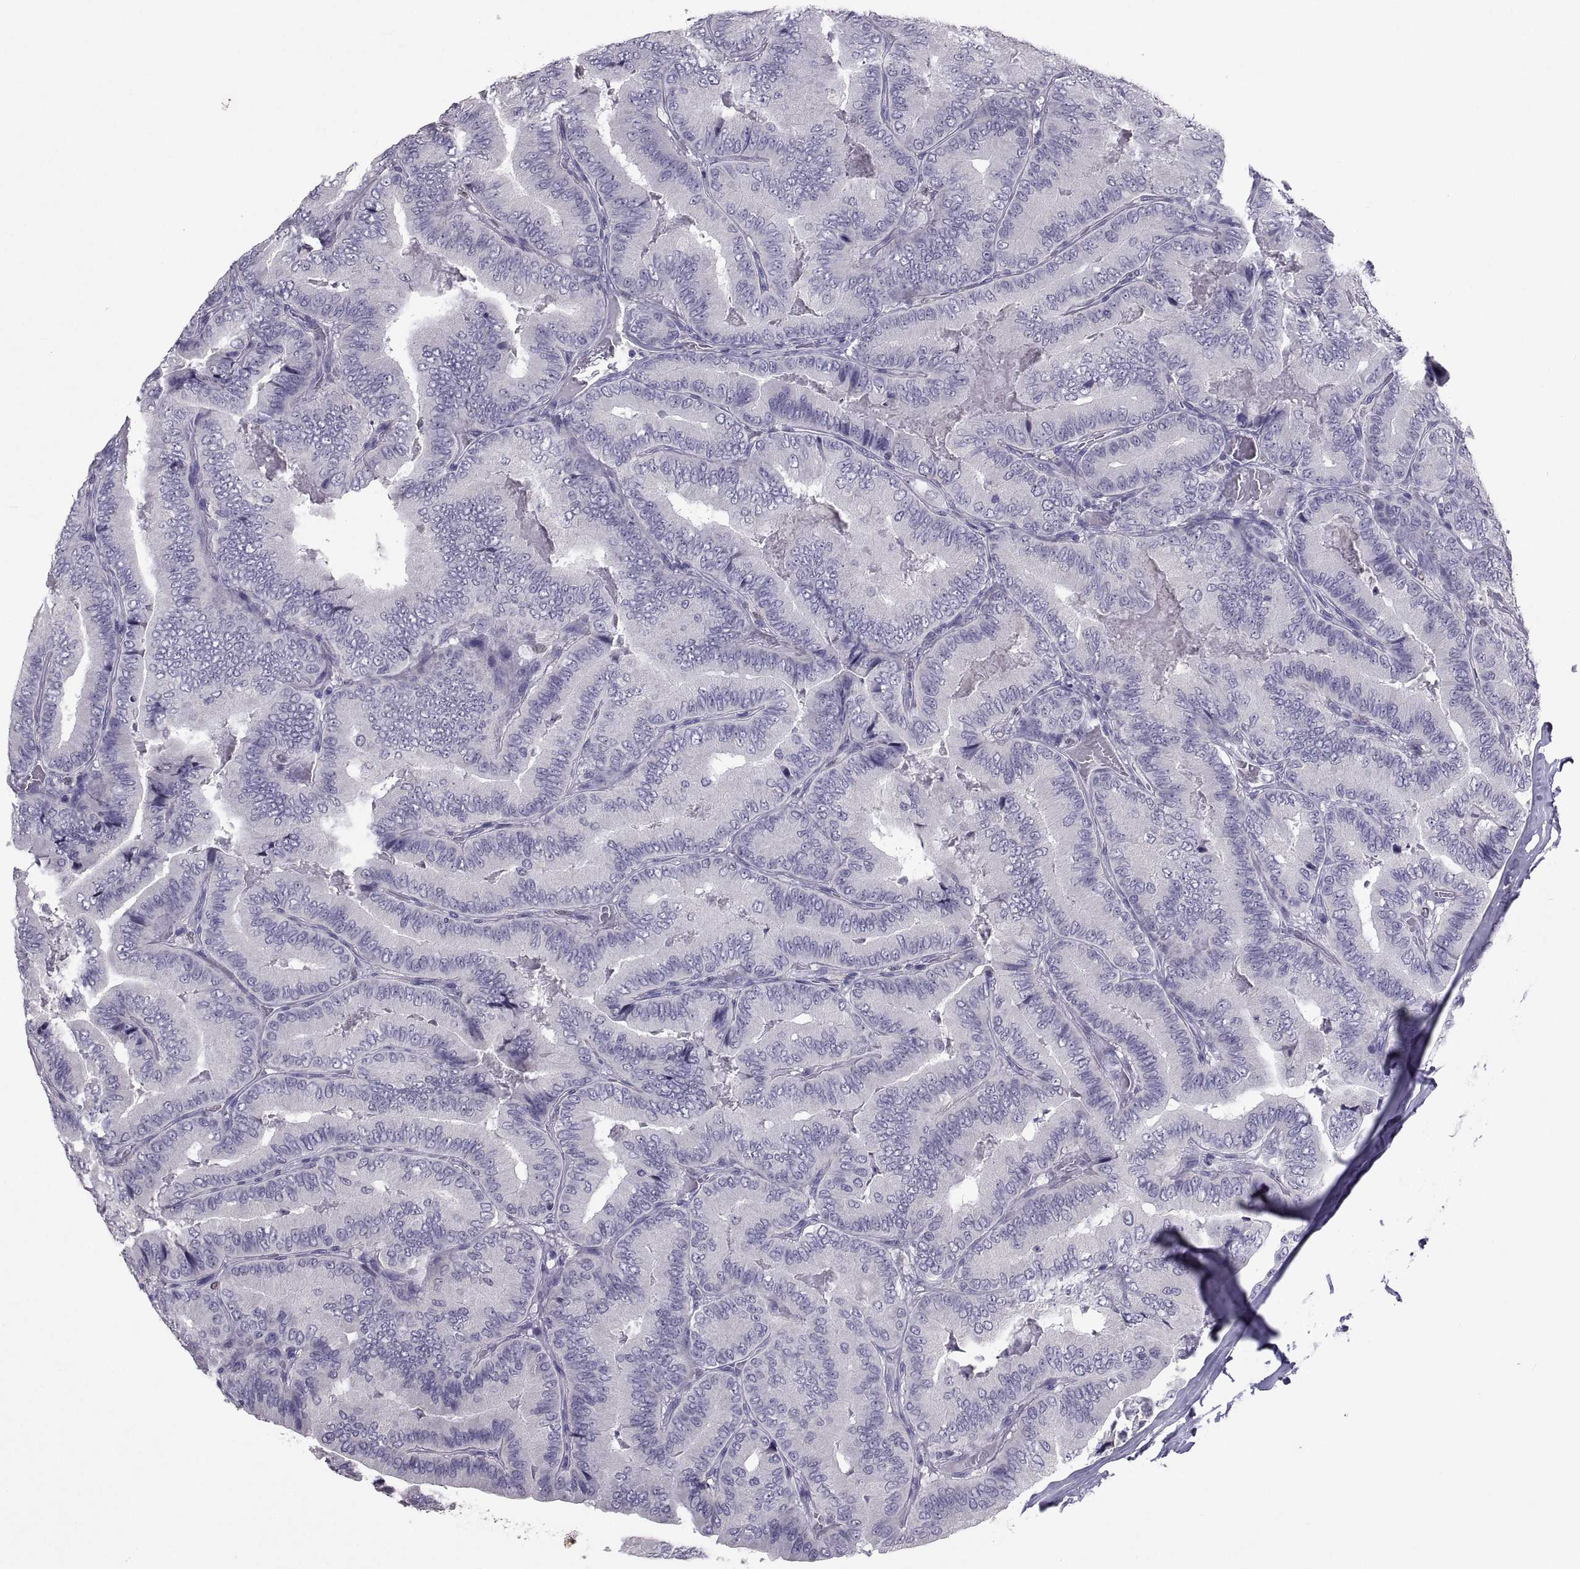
{"staining": {"intensity": "negative", "quantity": "none", "location": "none"}, "tissue": "thyroid cancer", "cell_type": "Tumor cells", "image_type": "cancer", "snomed": [{"axis": "morphology", "description": "Papillary adenocarcinoma, NOS"}, {"axis": "topography", "description": "Thyroid gland"}], "caption": "Protein analysis of thyroid papillary adenocarcinoma demonstrates no significant positivity in tumor cells. (DAB (3,3'-diaminobenzidine) immunohistochemistry visualized using brightfield microscopy, high magnification).", "gene": "SOX21", "patient": {"sex": "male", "age": 61}}